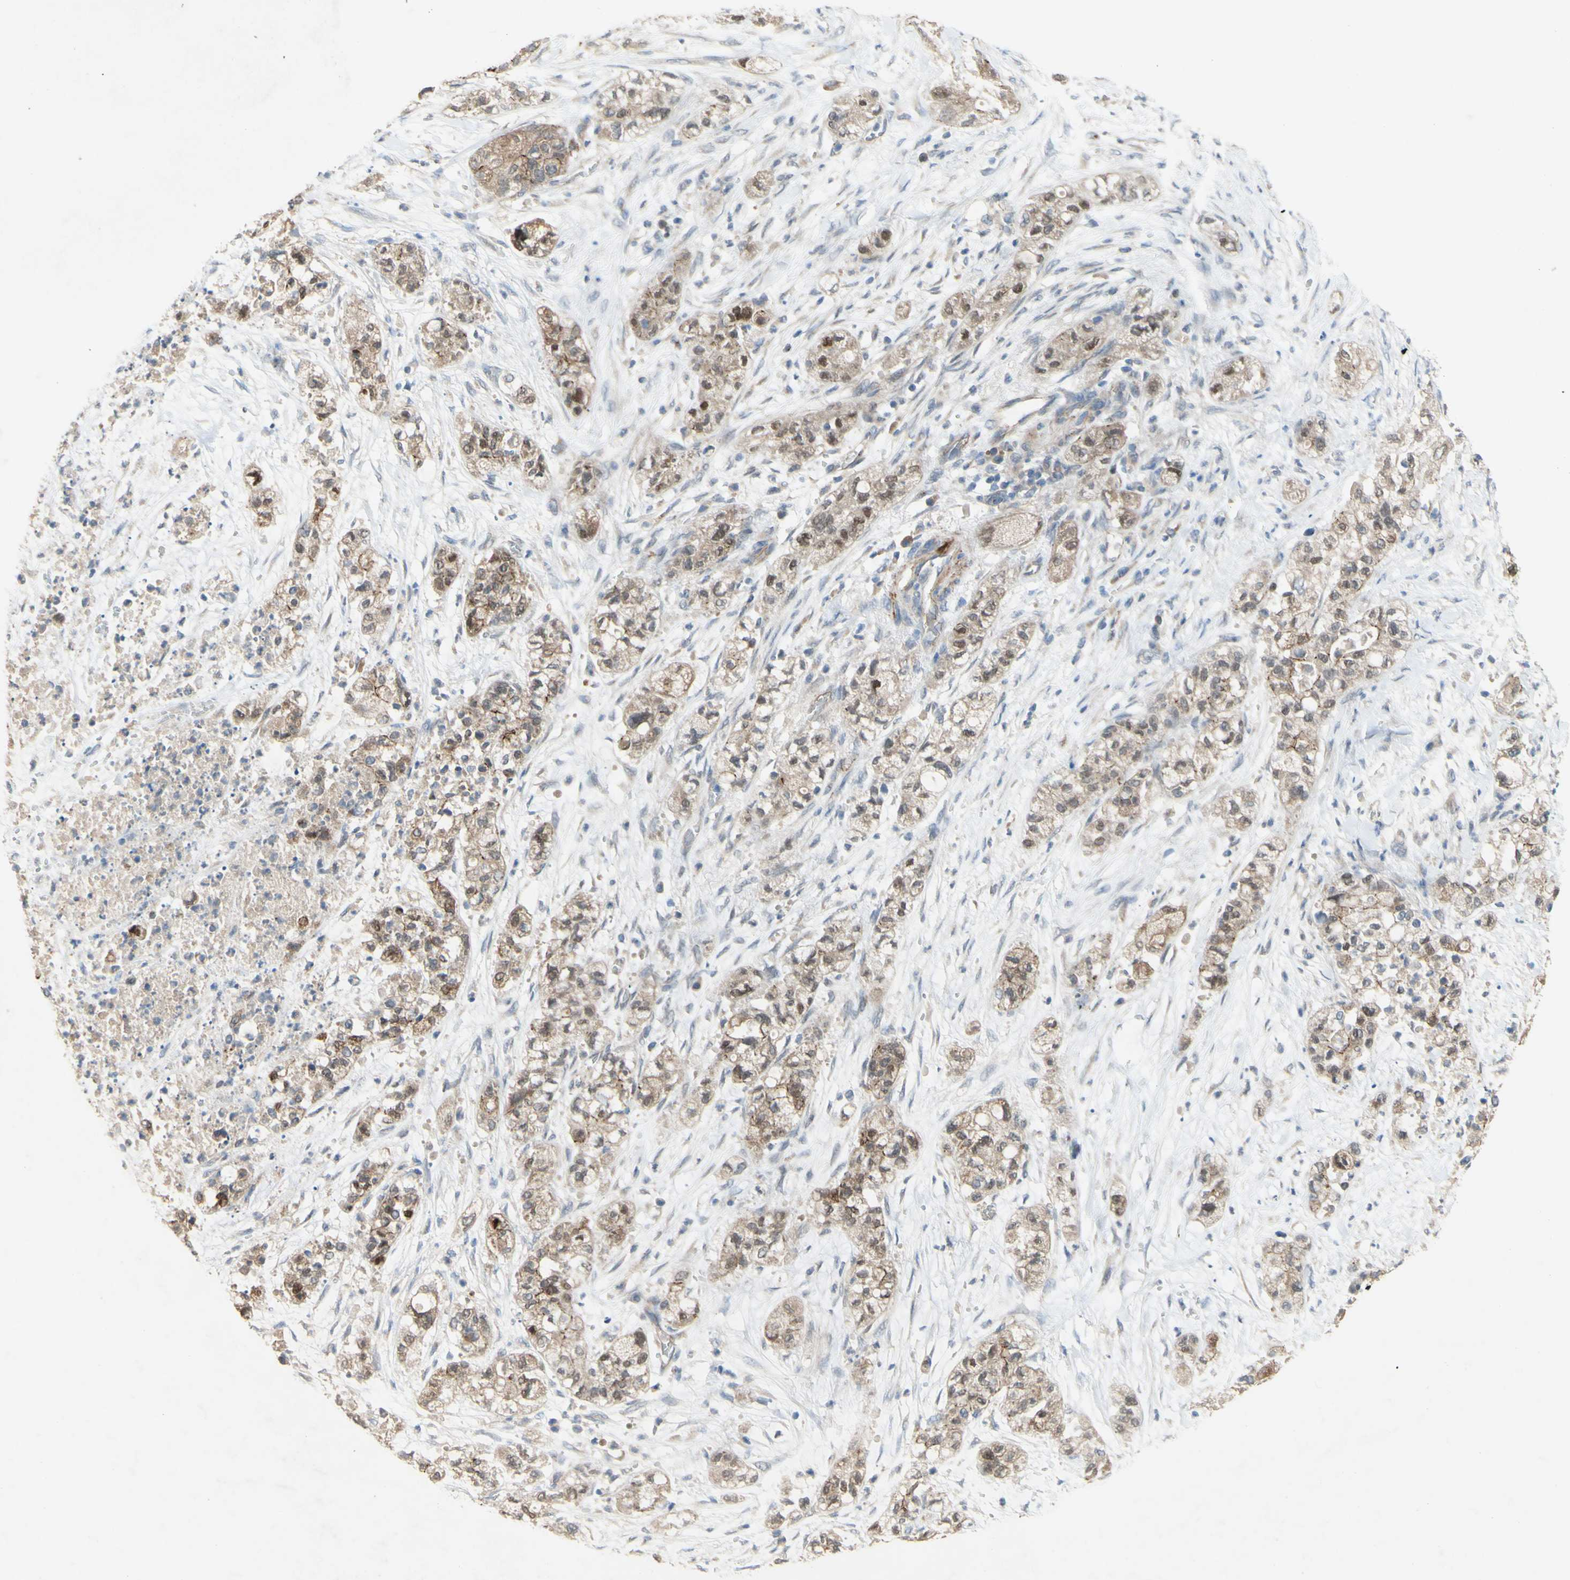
{"staining": {"intensity": "moderate", "quantity": ">75%", "location": "cytoplasmic/membranous,nuclear"}, "tissue": "pancreatic cancer", "cell_type": "Tumor cells", "image_type": "cancer", "snomed": [{"axis": "morphology", "description": "Adenocarcinoma, NOS"}, {"axis": "topography", "description": "Pancreas"}], "caption": "Tumor cells reveal medium levels of moderate cytoplasmic/membranous and nuclear staining in approximately >75% of cells in human pancreatic cancer. Using DAB (3,3'-diaminobenzidine) (brown) and hematoxylin (blue) stains, captured at high magnification using brightfield microscopy.", "gene": "PDGFB", "patient": {"sex": "female", "age": 78}}